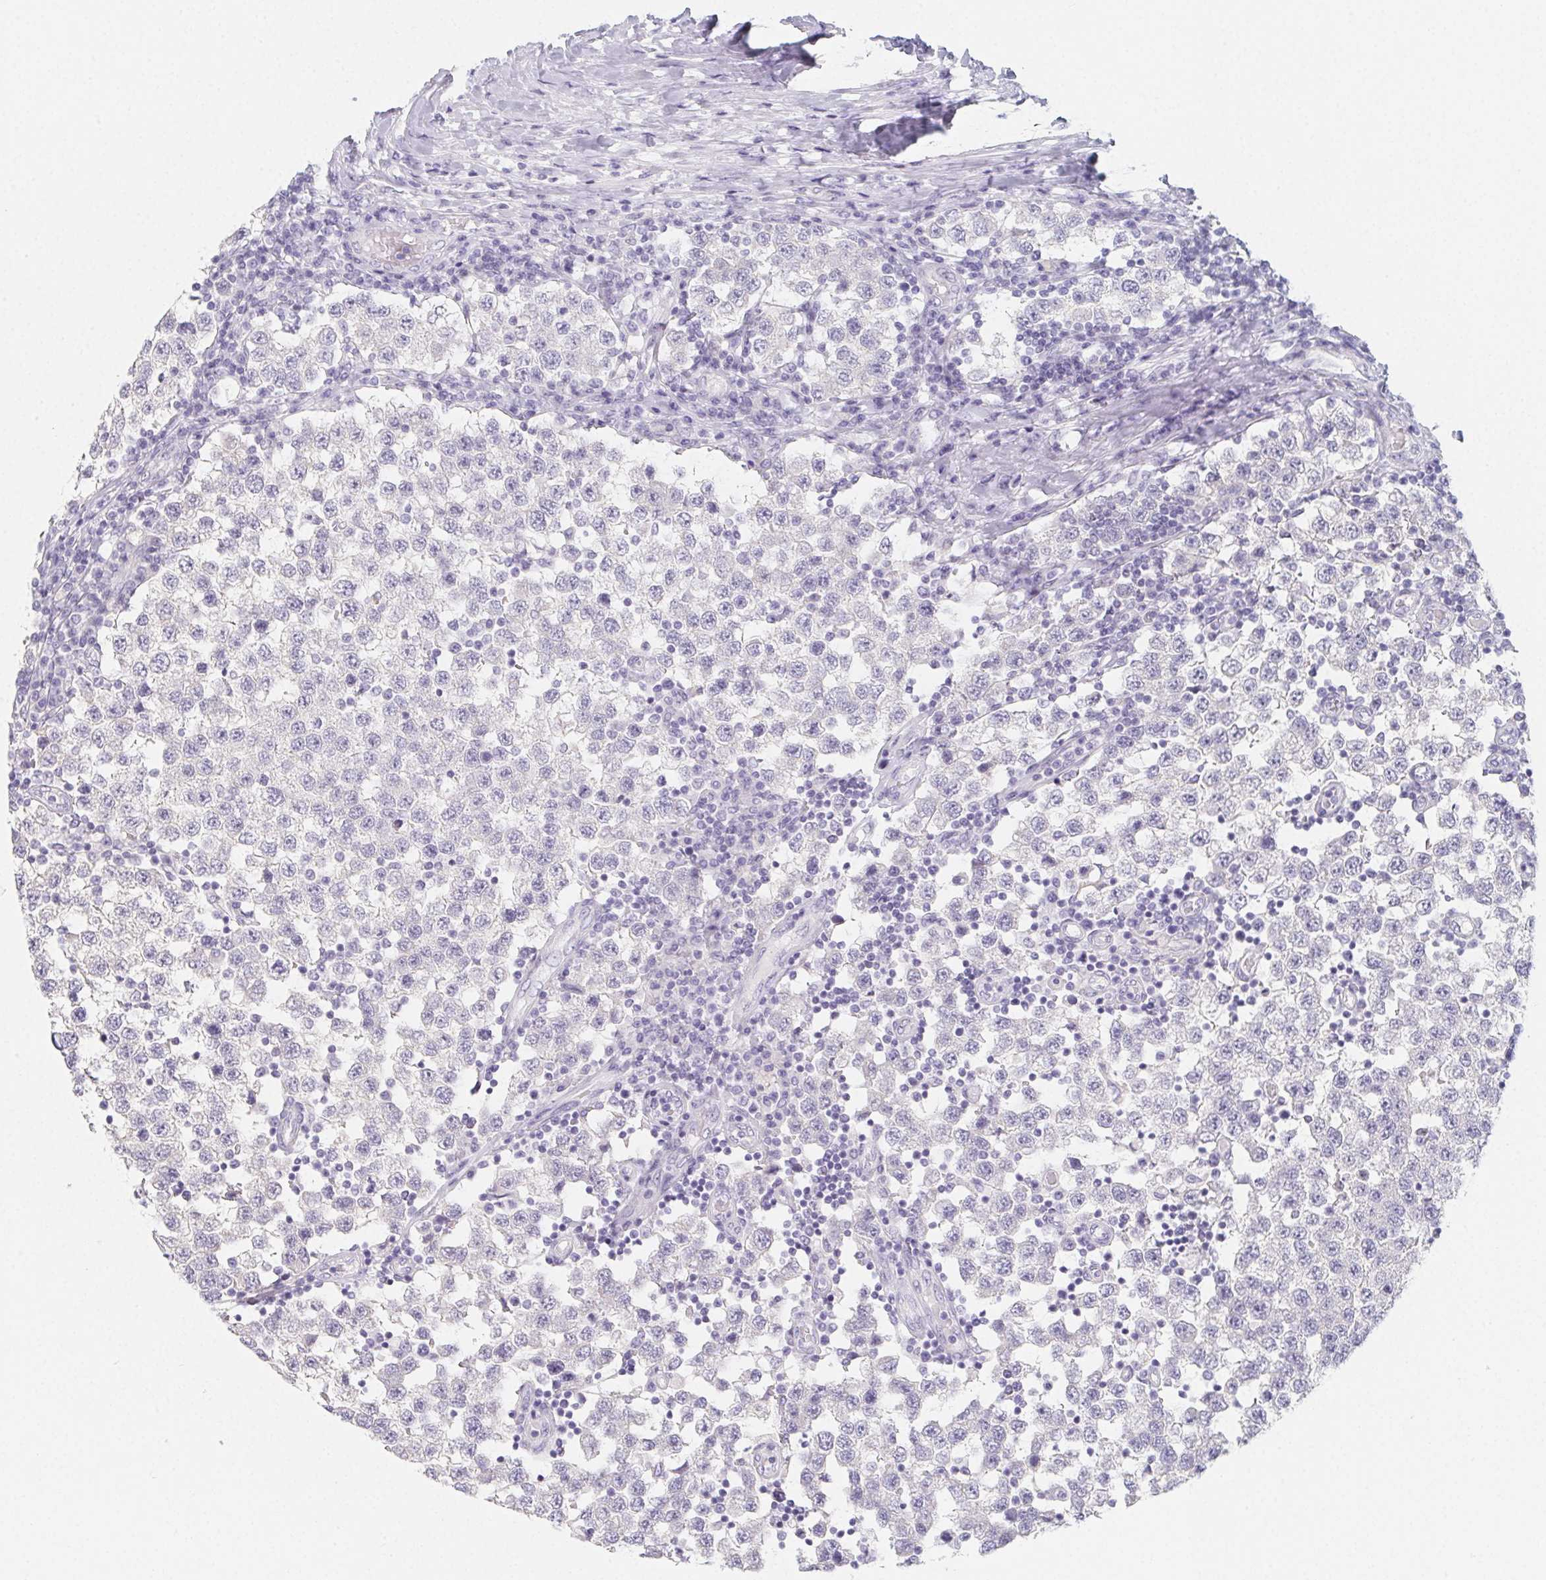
{"staining": {"intensity": "negative", "quantity": "none", "location": "none"}, "tissue": "testis cancer", "cell_type": "Tumor cells", "image_type": "cancer", "snomed": [{"axis": "morphology", "description": "Seminoma, NOS"}, {"axis": "topography", "description": "Testis"}], "caption": "Image shows no protein staining in tumor cells of testis cancer tissue.", "gene": "GLIPR1L1", "patient": {"sex": "male", "age": 34}}